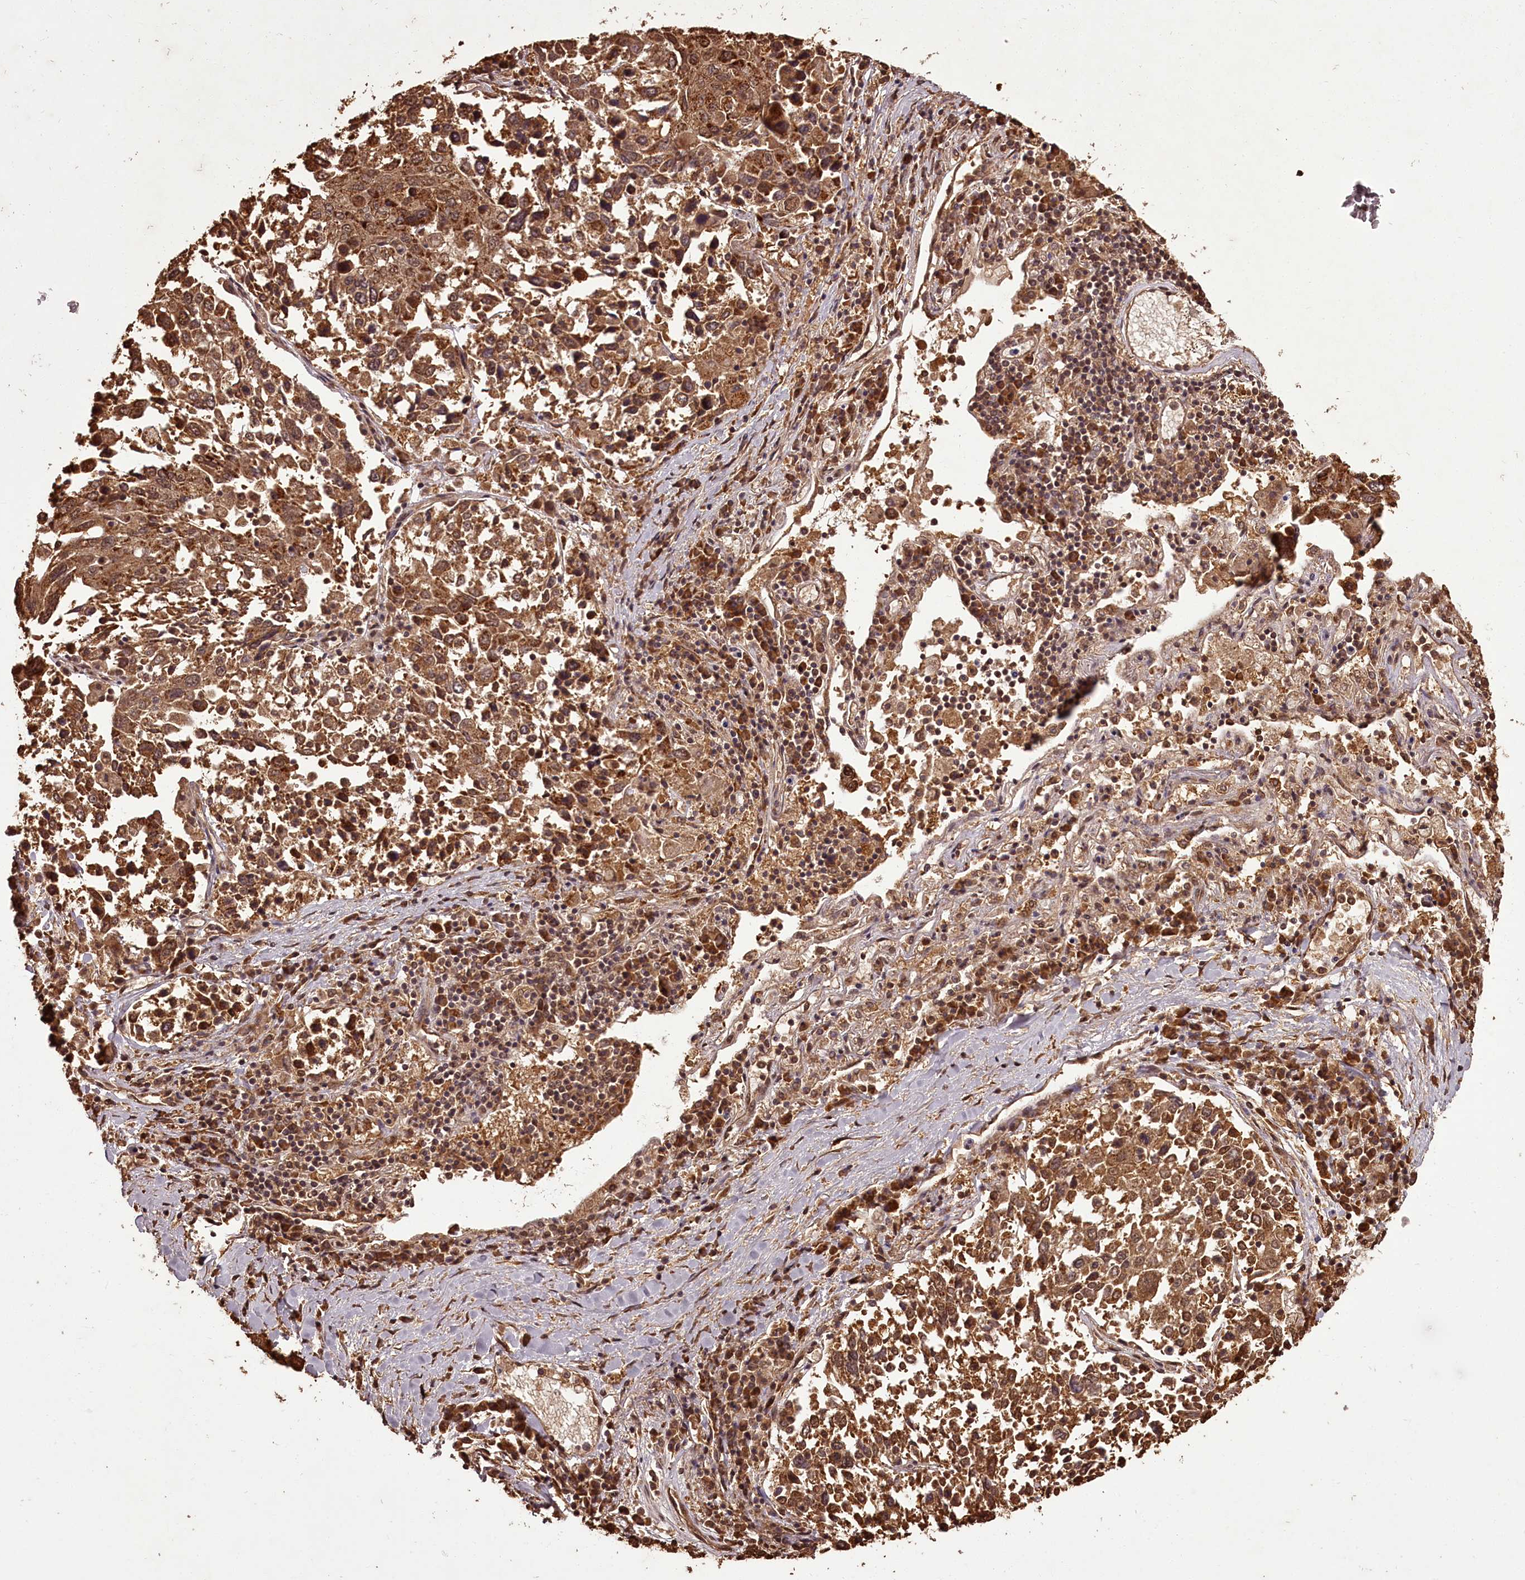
{"staining": {"intensity": "moderate", "quantity": ">75%", "location": "cytoplasmic/membranous"}, "tissue": "lung cancer", "cell_type": "Tumor cells", "image_type": "cancer", "snomed": [{"axis": "morphology", "description": "Squamous cell carcinoma, NOS"}, {"axis": "topography", "description": "Lung"}], "caption": "A brown stain labels moderate cytoplasmic/membranous staining of a protein in human lung squamous cell carcinoma tumor cells. The protein is shown in brown color, while the nuclei are stained blue.", "gene": "NPRL2", "patient": {"sex": "male", "age": 65}}